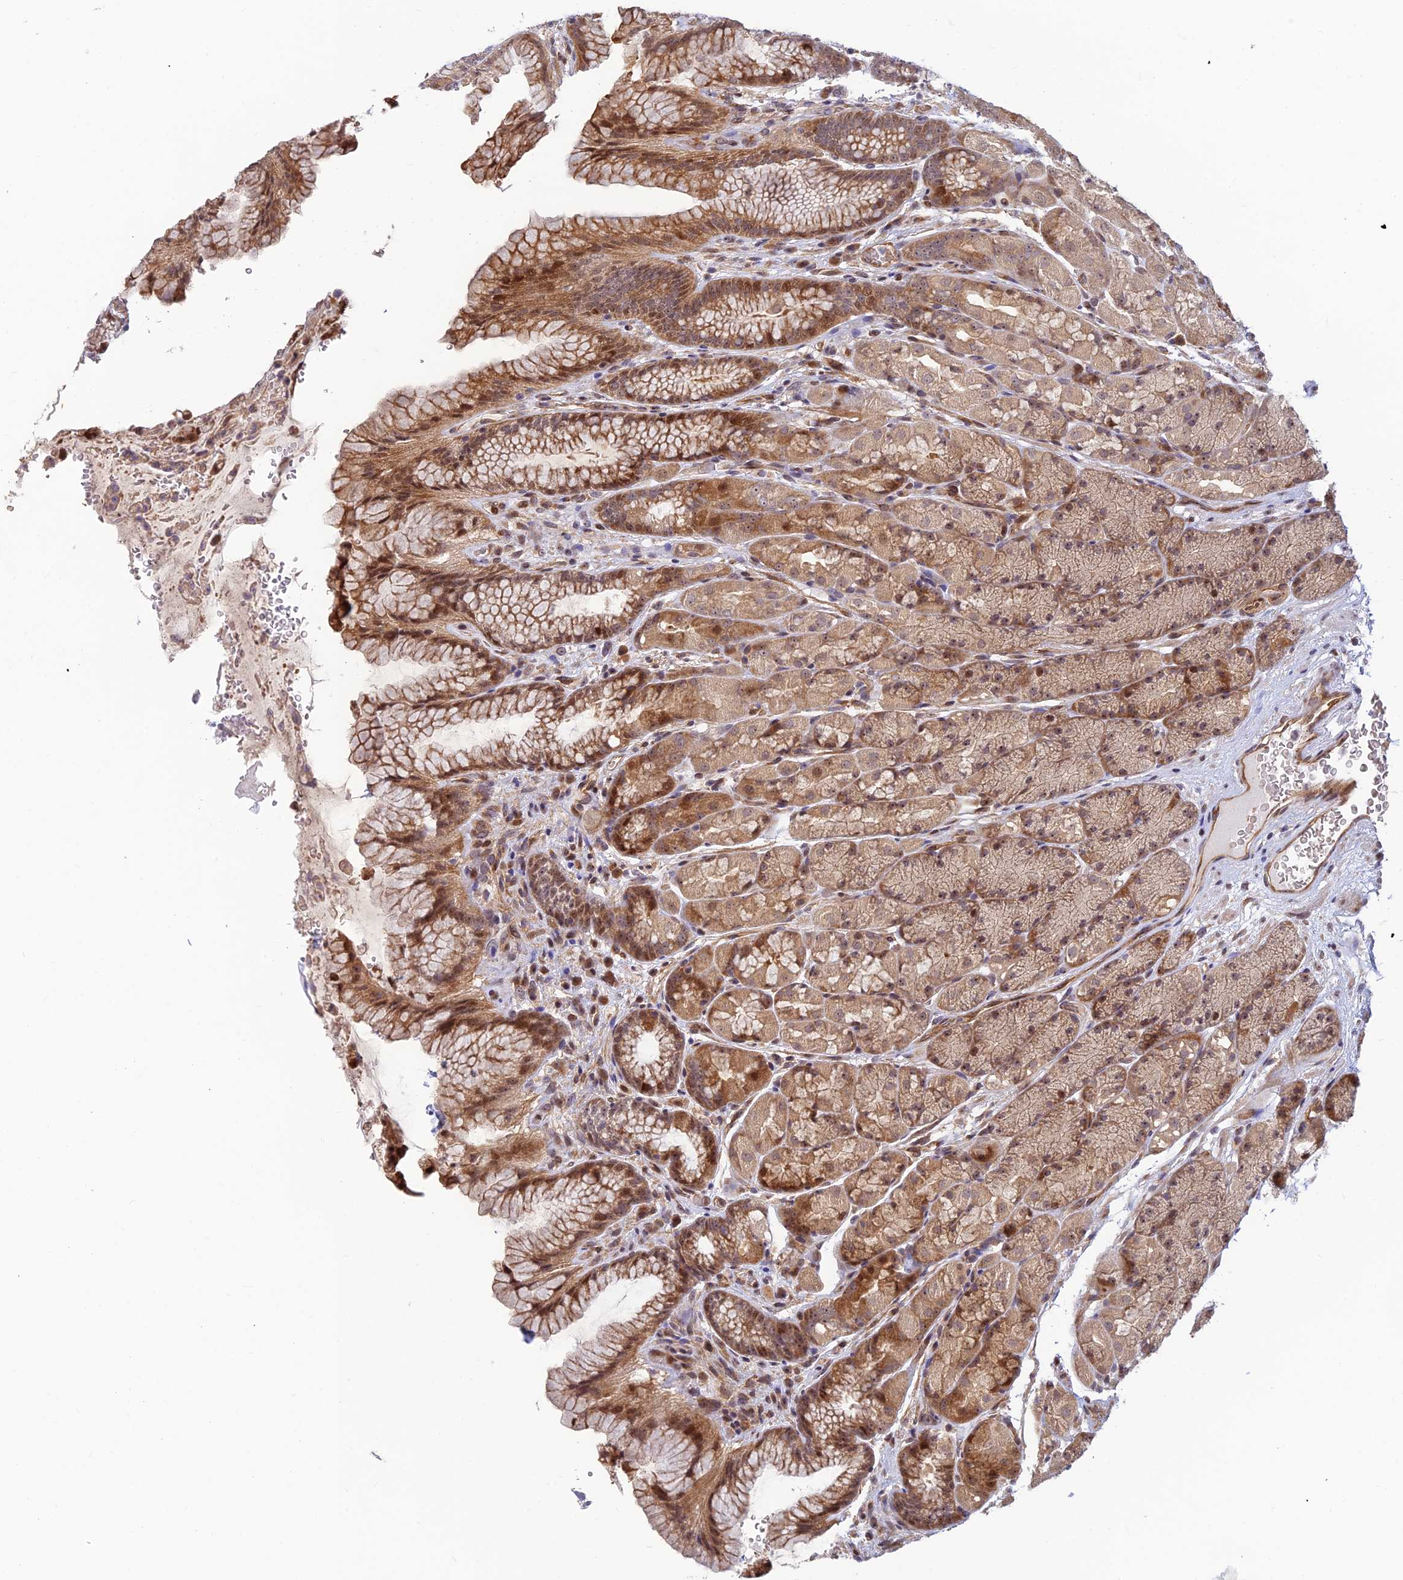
{"staining": {"intensity": "moderate", "quantity": ">75%", "location": "cytoplasmic/membranous,nuclear"}, "tissue": "stomach", "cell_type": "Glandular cells", "image_type": "normal", "snomed": [{"axis": "morphology", "description": "Normal tissue, NOS"}, {"axis": "topography", "description": "Stomach"}], "caption": "Protein staining displays moderate cytoplasmic/membranous,nuclear positivity in approximately >75% of glandular cells in normal stomach.", "gene": "UFSP2", "patient": {"sex": "male", "age": 63}}